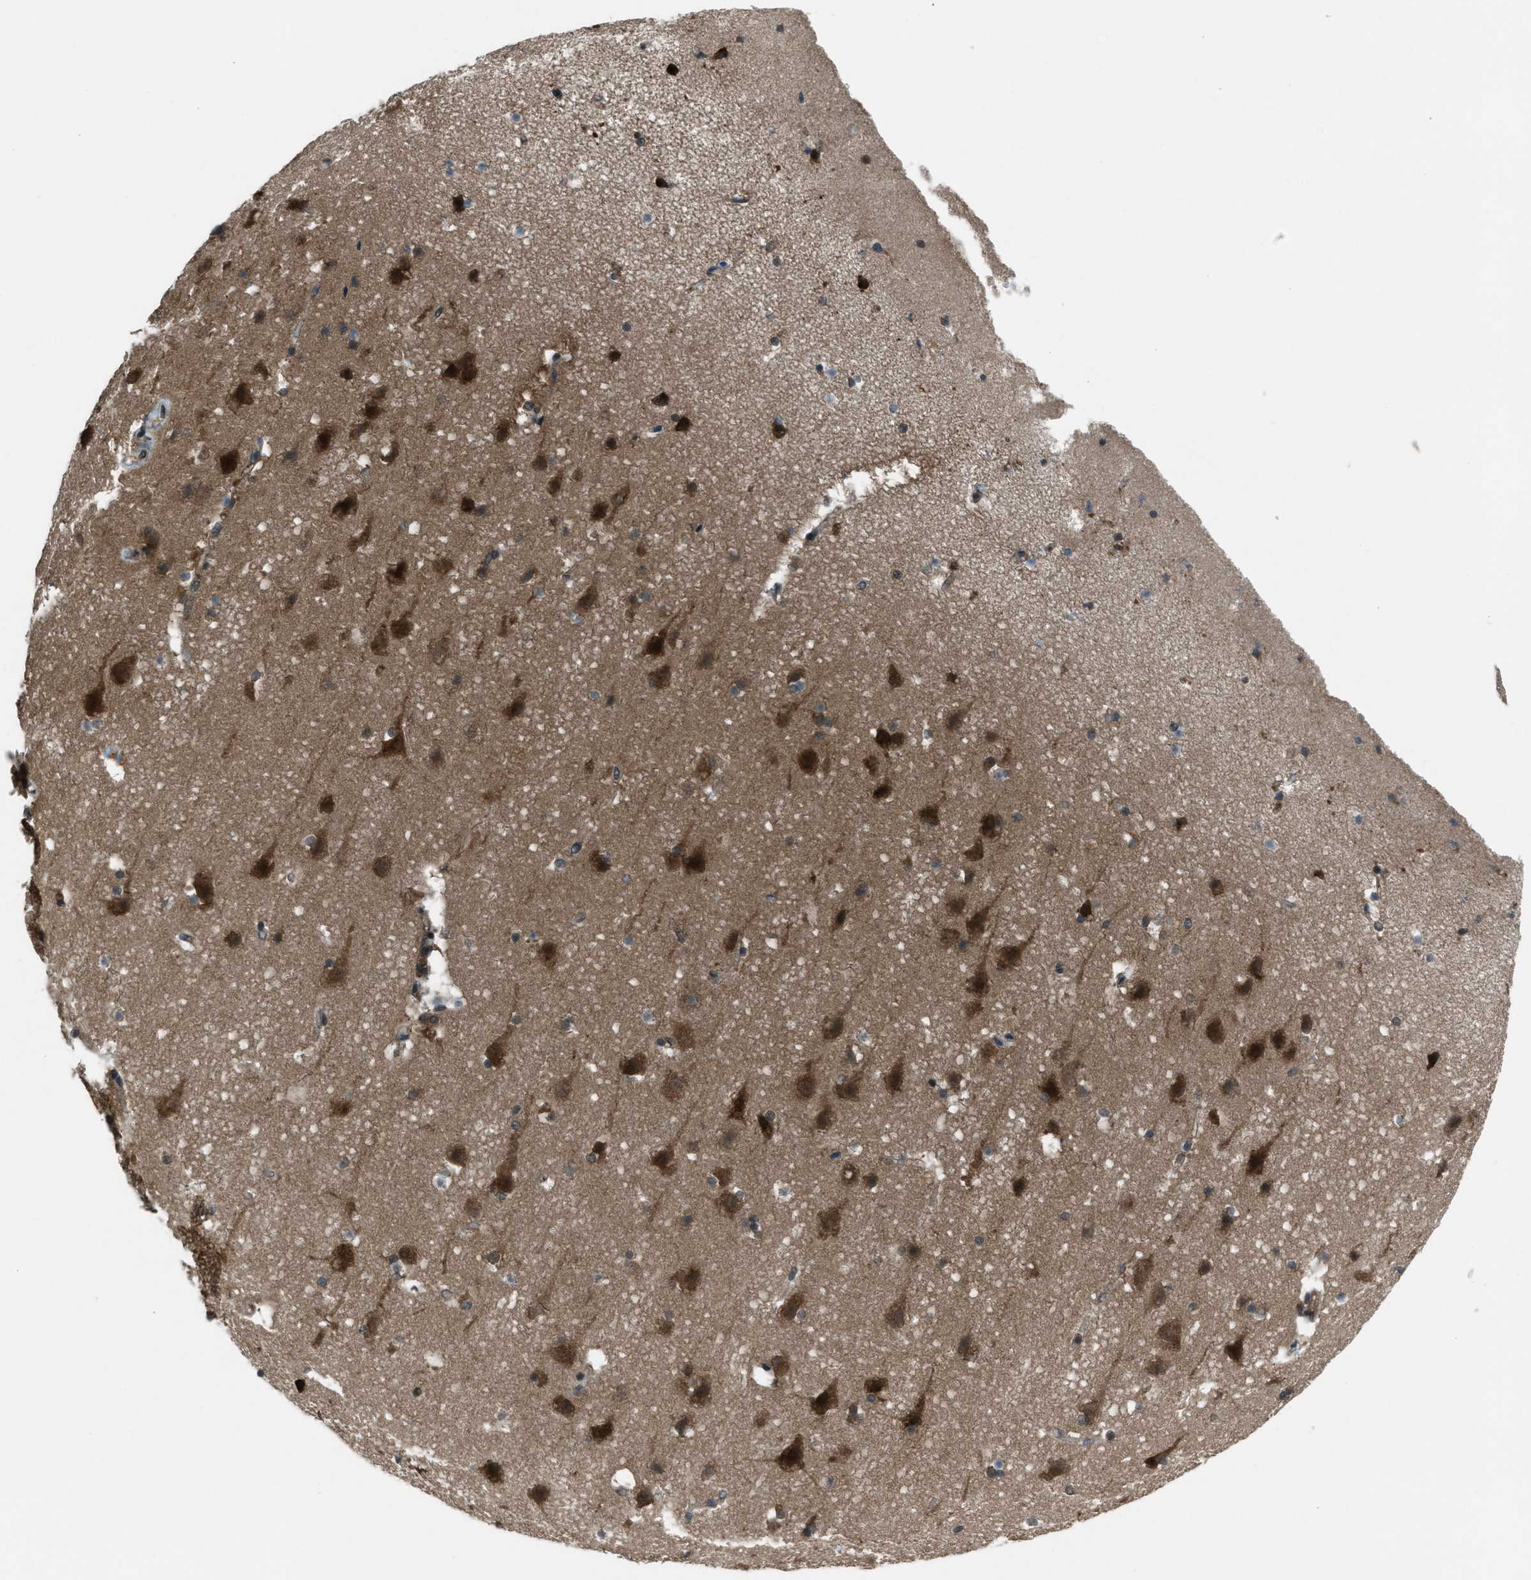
{"staining": {"intensity": "negative", "quantity": "none", "location": "none"}, "tissue": "cerebral cortex", "cell_type": "Endothelial cells", "image_type": "normal", "snomed": [{"axis": "morphology", "description": "Normal tissue, NOS"}, {"axis": "topography", "description": "Cerebral cortex"}], "caption": "An image of cerebral cortex stained for a protein exhibits no brown staining in endothelial cells.", "gene": "ASAP2", "patient": {"sex": "male", "age": 45}}